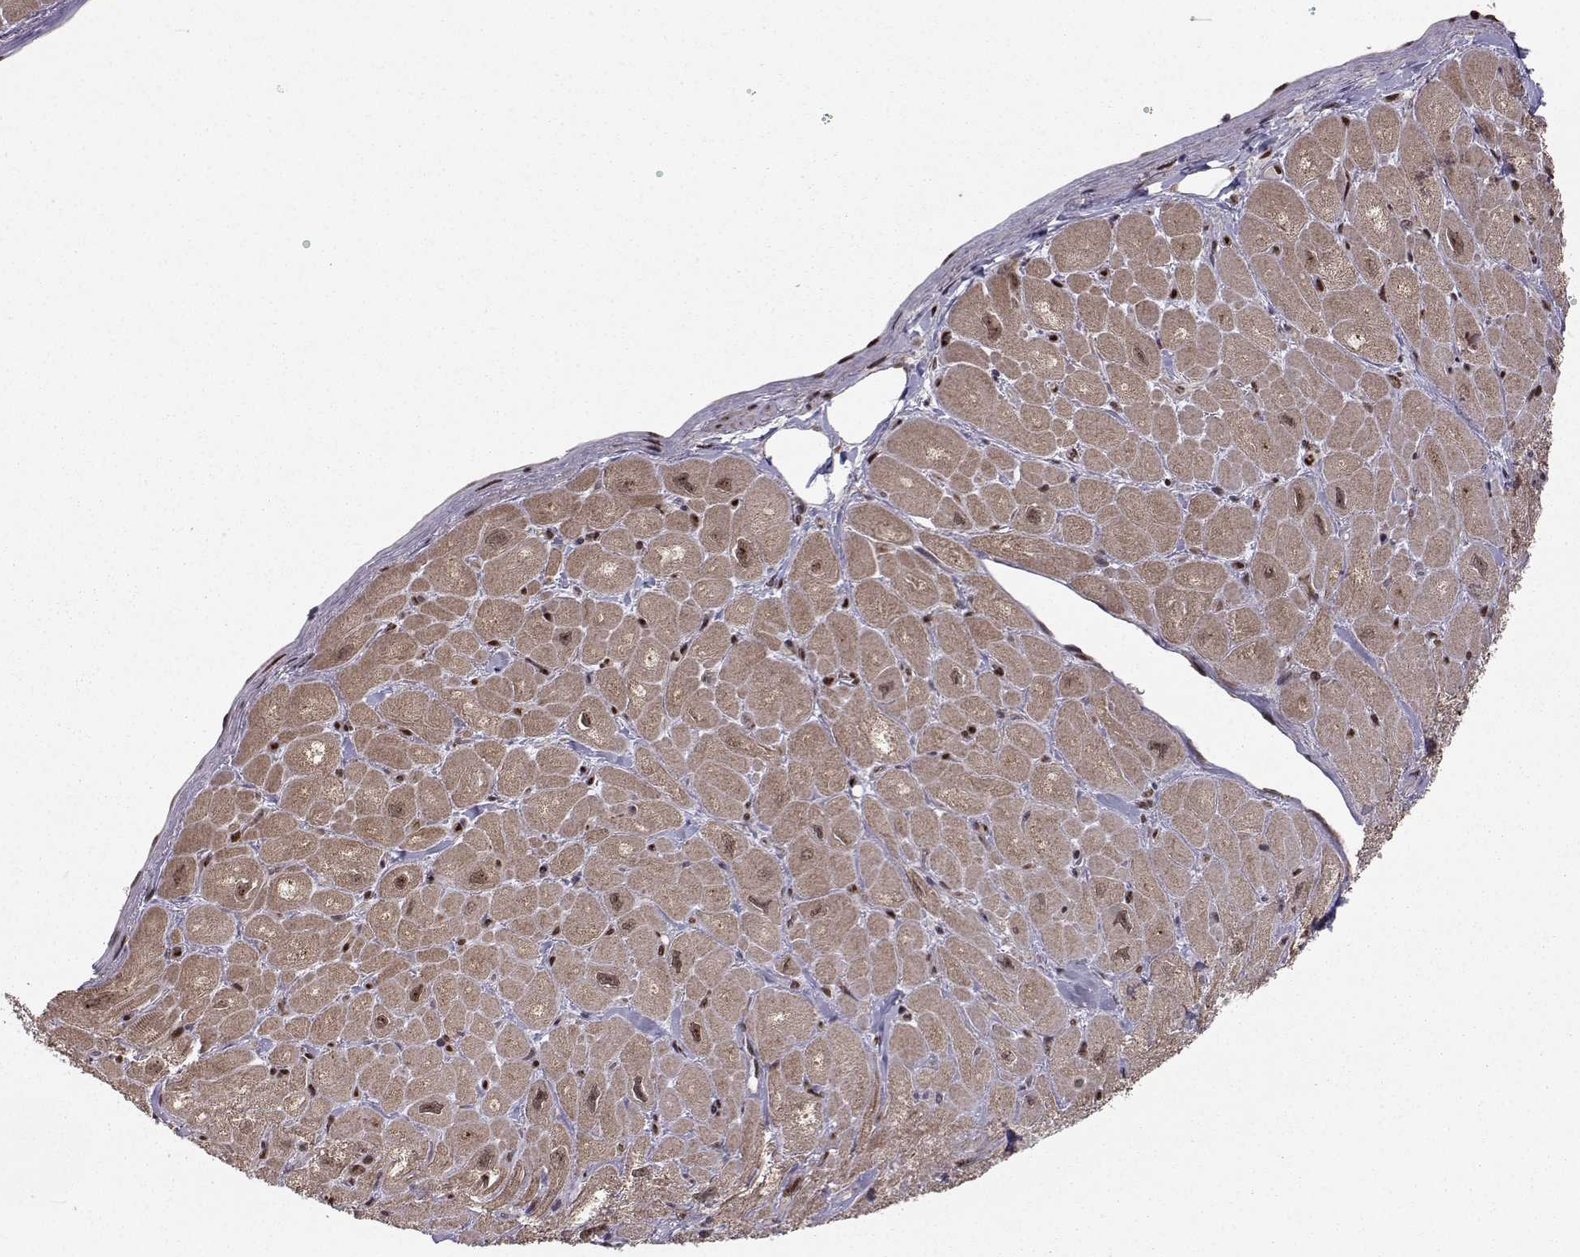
{"staining": {"intensity": "moderate", "quantity": "25%-75%", "location": "cytoplasmic/membranous,nuclear"}, "tissue": "heart muscle", "cell_type": "Cardiomyocytes", "image_type": "normal", "snomed": [{"axis": "morphology", "description": "Normal tissue, NOS"}, {"axis": "topography", "description": "Heart"}], "caption": "Heart muscle stained with IHC reveals moderate cytoplasmic/membranous,nuclear positivity in about 25%-75% of cardiomyocytes.", "gene": "PKN2", "patient": {"sex": "male", "age": 60}}